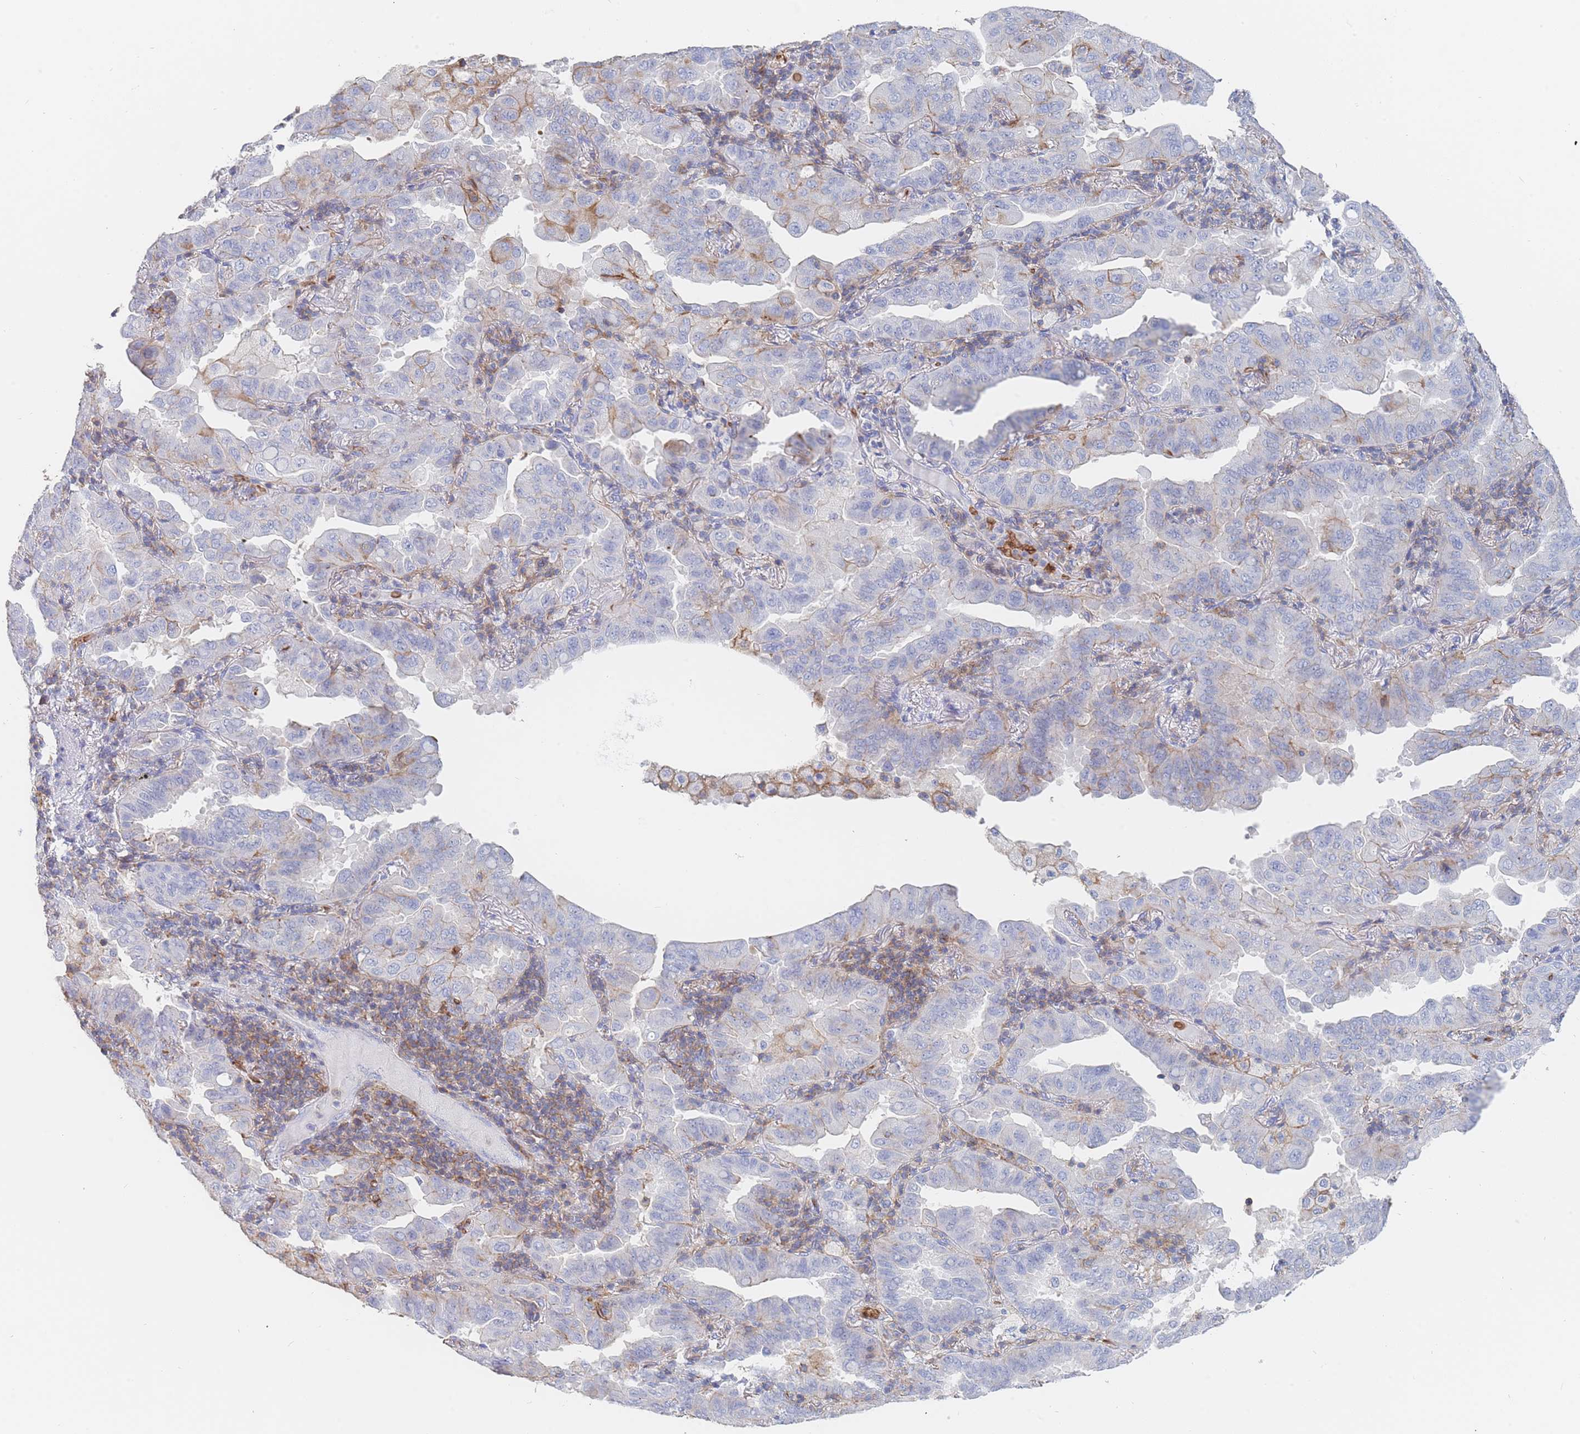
{"staining": {"intensity": "moderate", "quantity": "<25%", "location": "cytoplasmic/membranous"}, "tissue": "lung cancer", "cell_type": "Tumor cells", "image_type": "cancer", "snomed": [{"axis": "morphology", "description": "Adenocarcinoma, NOS"}, {"axis": "topography", "description": "Lung"}], "caption": "High-power microscopy captured an IHC histopathology image of lung cancer, revealing moderate cytoplasmic/membranous staining in about <25% of tumor cells.", "gene": "SLC2A1", "patient": {"sex": "male", "age": 64}}